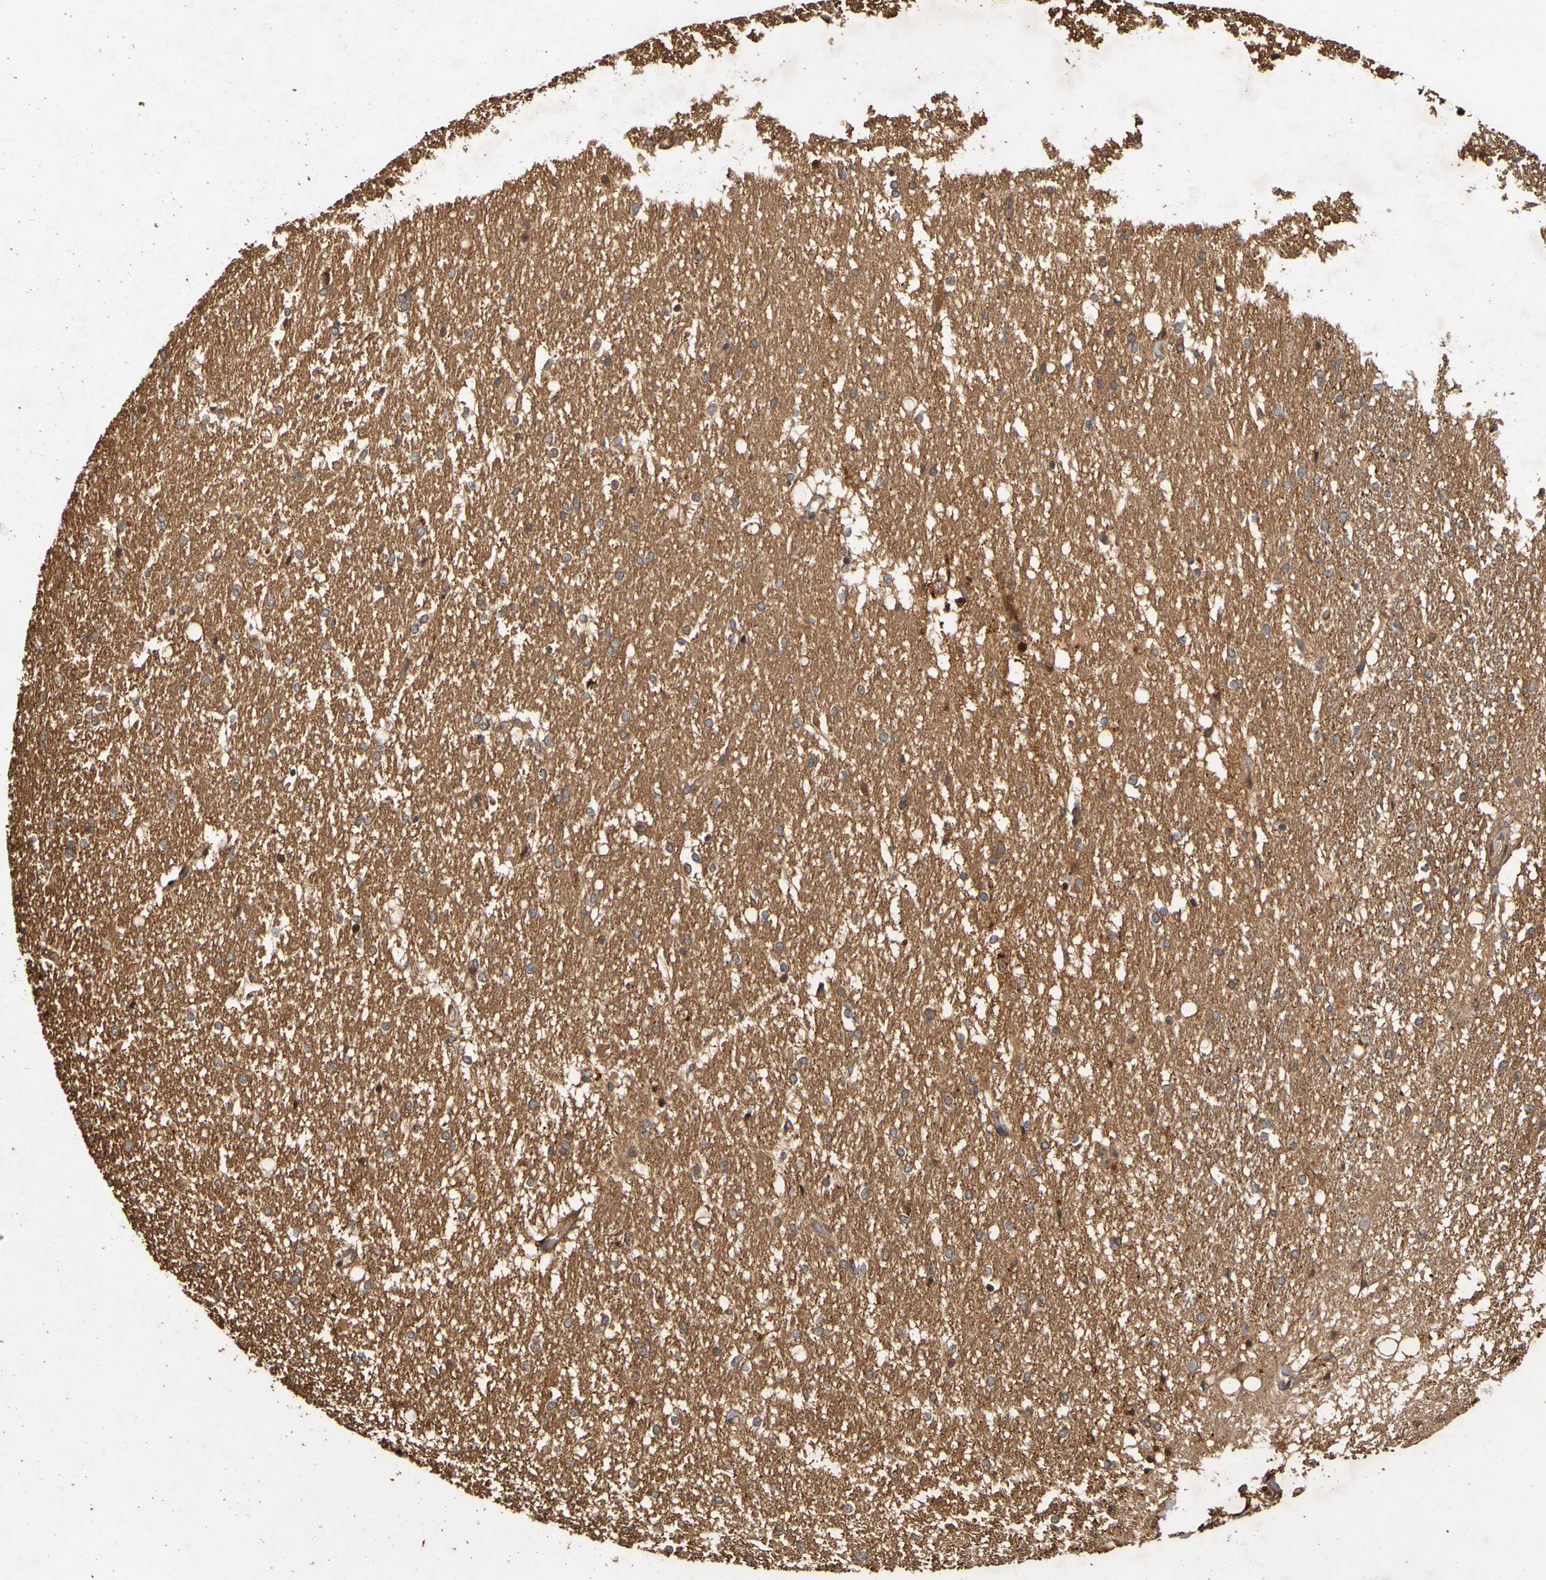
{"staining": {"intensity": "moderate", "quantity": "<25%", "location": "cytoplasmic/membranous"}, "tissue": "hippocampus", "cell_type": "Glial cells", "image_type": "normal", "snomed": [{"axis": "morphology", "description": "Normal tissue, NOS"}, {"axis": "topography", "description": "Hippocampus"}], "caption": "Hippocampus stained with DAB (3,3'-diaminobenzidine) IHC exhibits low levels of moderate cytoplasmic/membranous expression in approximately <25% of glial cells.", "gene": "OCRL", "patient": {"sex": "female", "age": 19}}